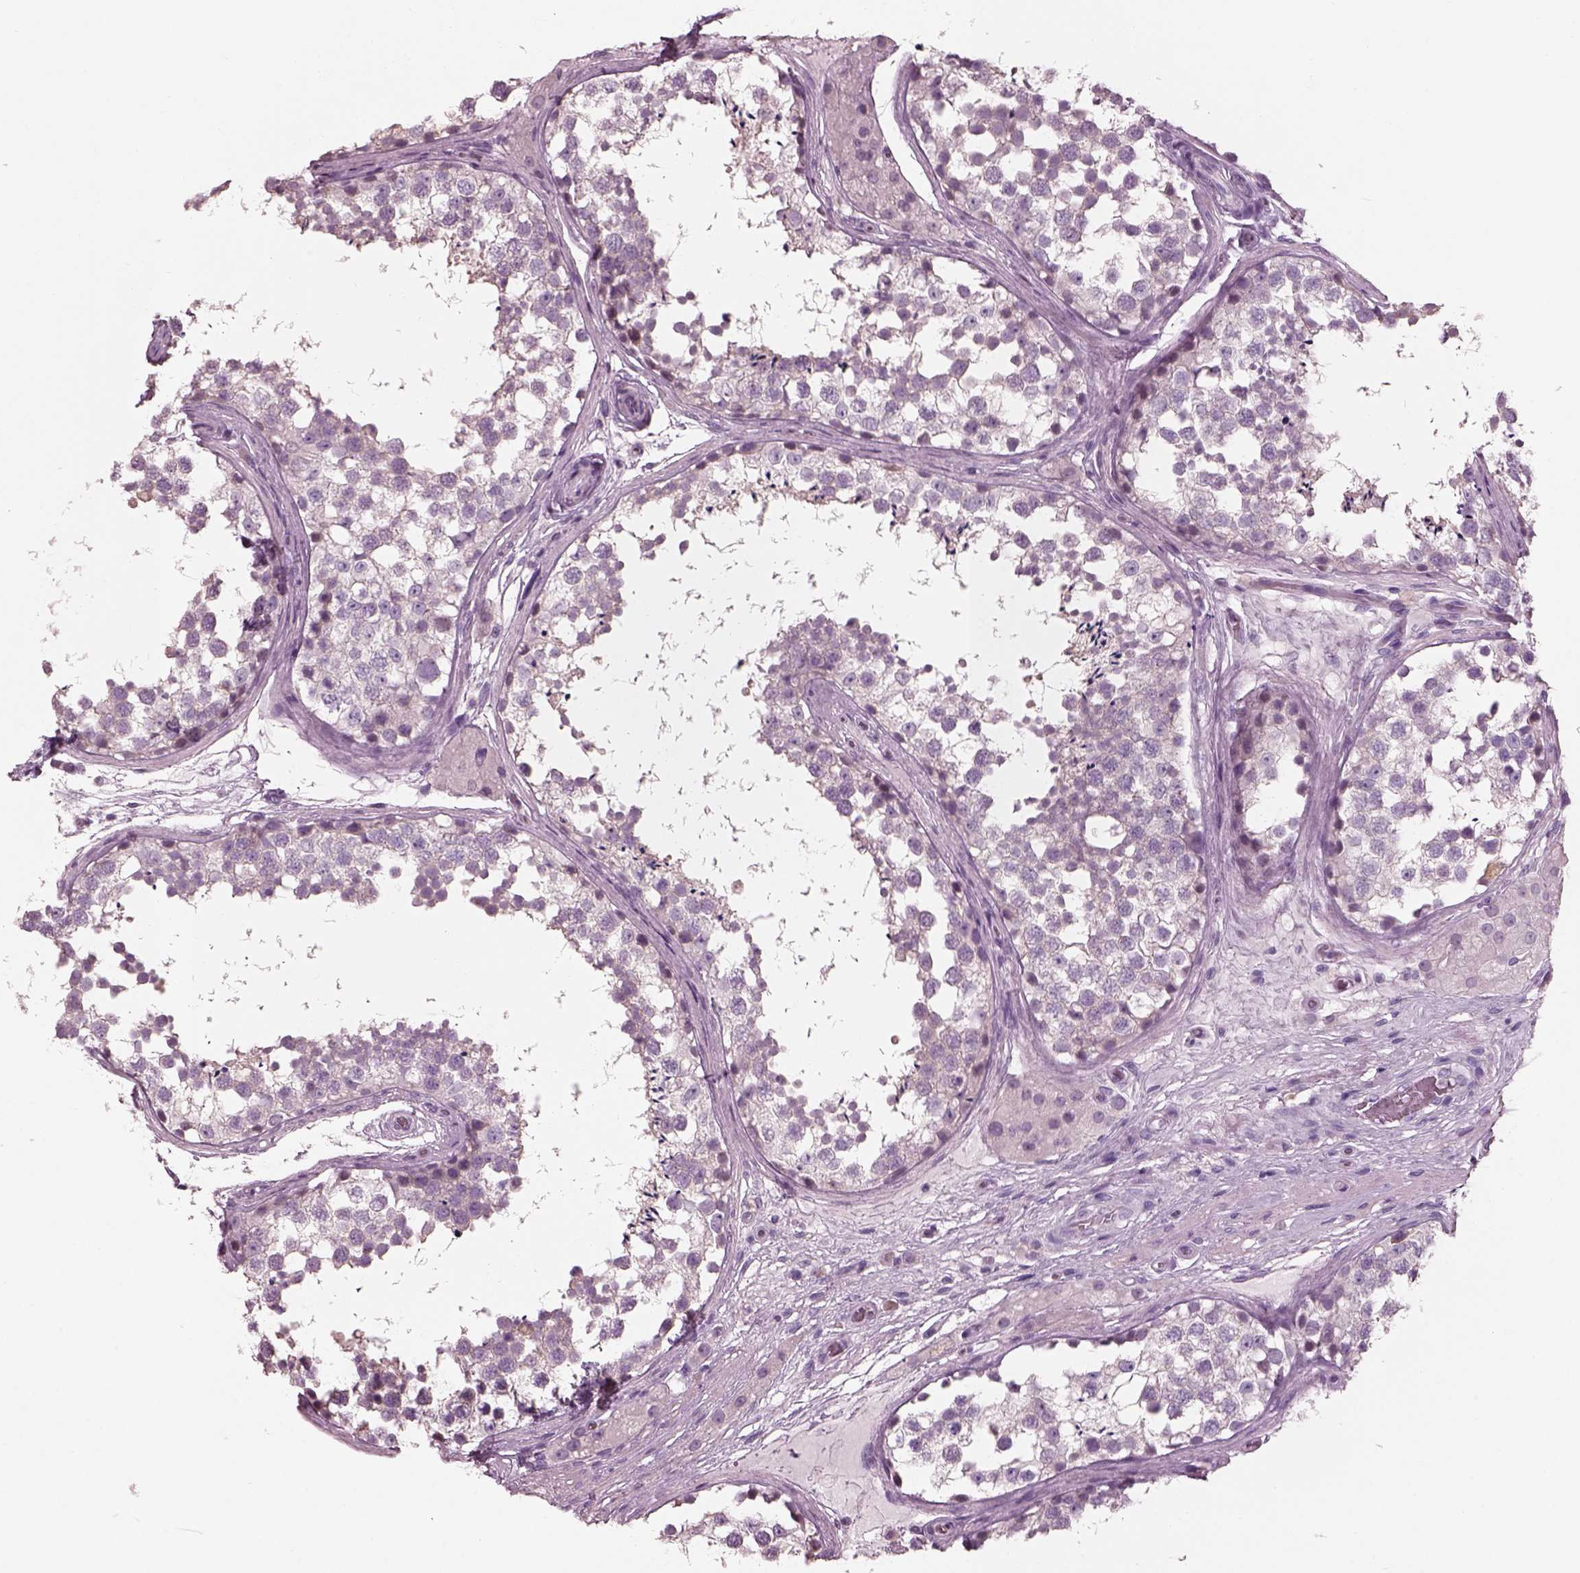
{"staining": {"intensity": "negative", "quantity": "none", "location": "none"}, "tissue": "testis", "cell_type": "Cells in seminiferous ducts", "image_type": "normal", "snomed": [{"axis": "morphology", "description": "Normal tissue, NOS"}, {"axis": "morphology", "description": "Seminoma, NOS"}, {"axis": "topography", "description": "Testis"}], "caption": "Immunohistochemical staining of benign testis demonstrates no significant expression in cells in seminiferous ducts.", "gene": "SLC27A2", "patient": {"sex": "male", "age": 65}}